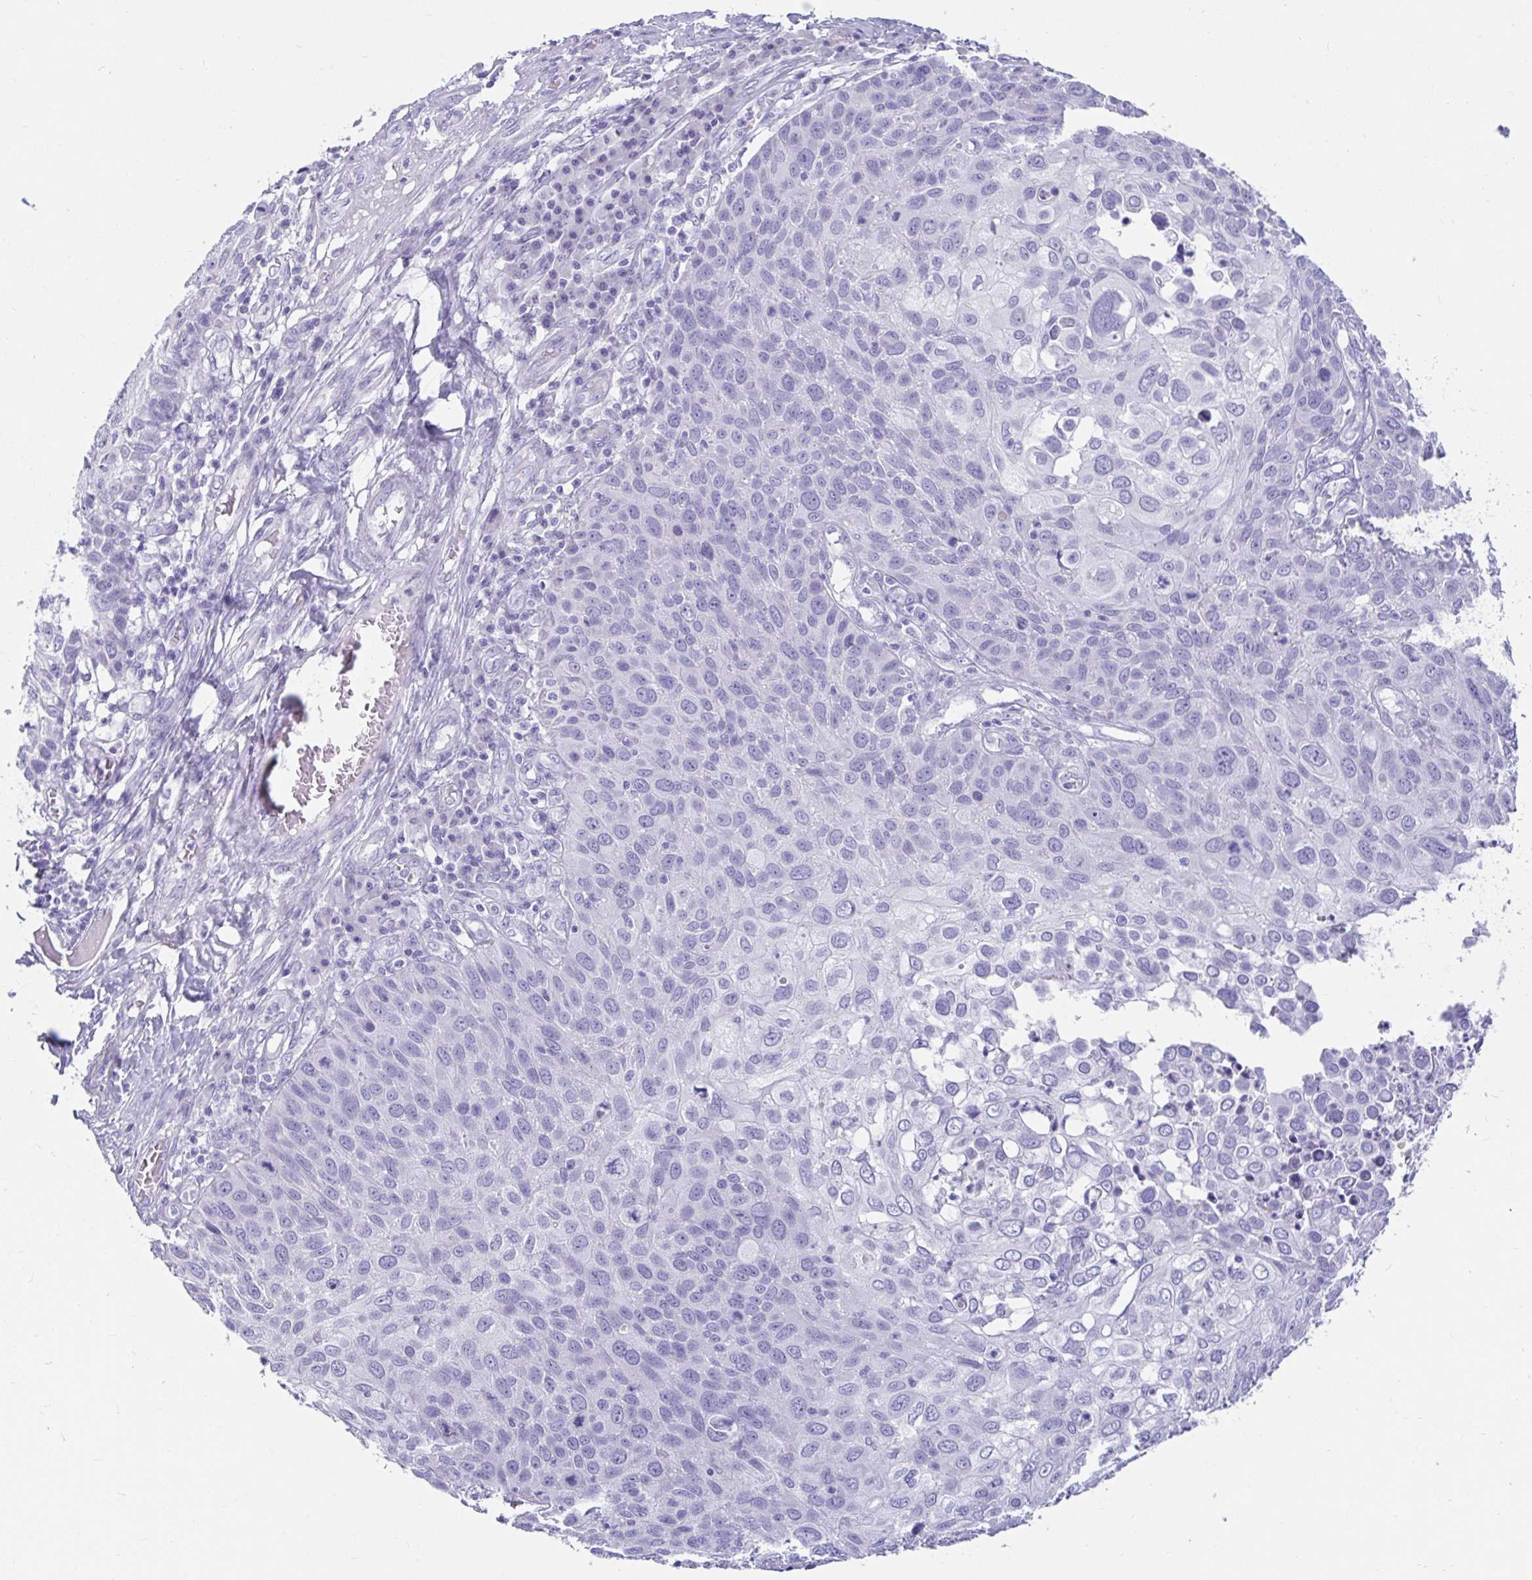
{"staining": {"intensity": "negative", "quantity": "none", "location": "none"}, "tissue": "skin cancer", "cell_type": "Tumor cells", "image_type": "cancer", "snomed": [{"axis": "morphology", "description": "Squamous cell carcinoma, NOS"}, {"axis": "topography", "description": "Skin"}], "caption": "Tumor cells are negative for brown protein staining in squamous cell carcinoma (skin).", "gene": "ZPBP2", "patient": {"sex": "male", "age": 87}}